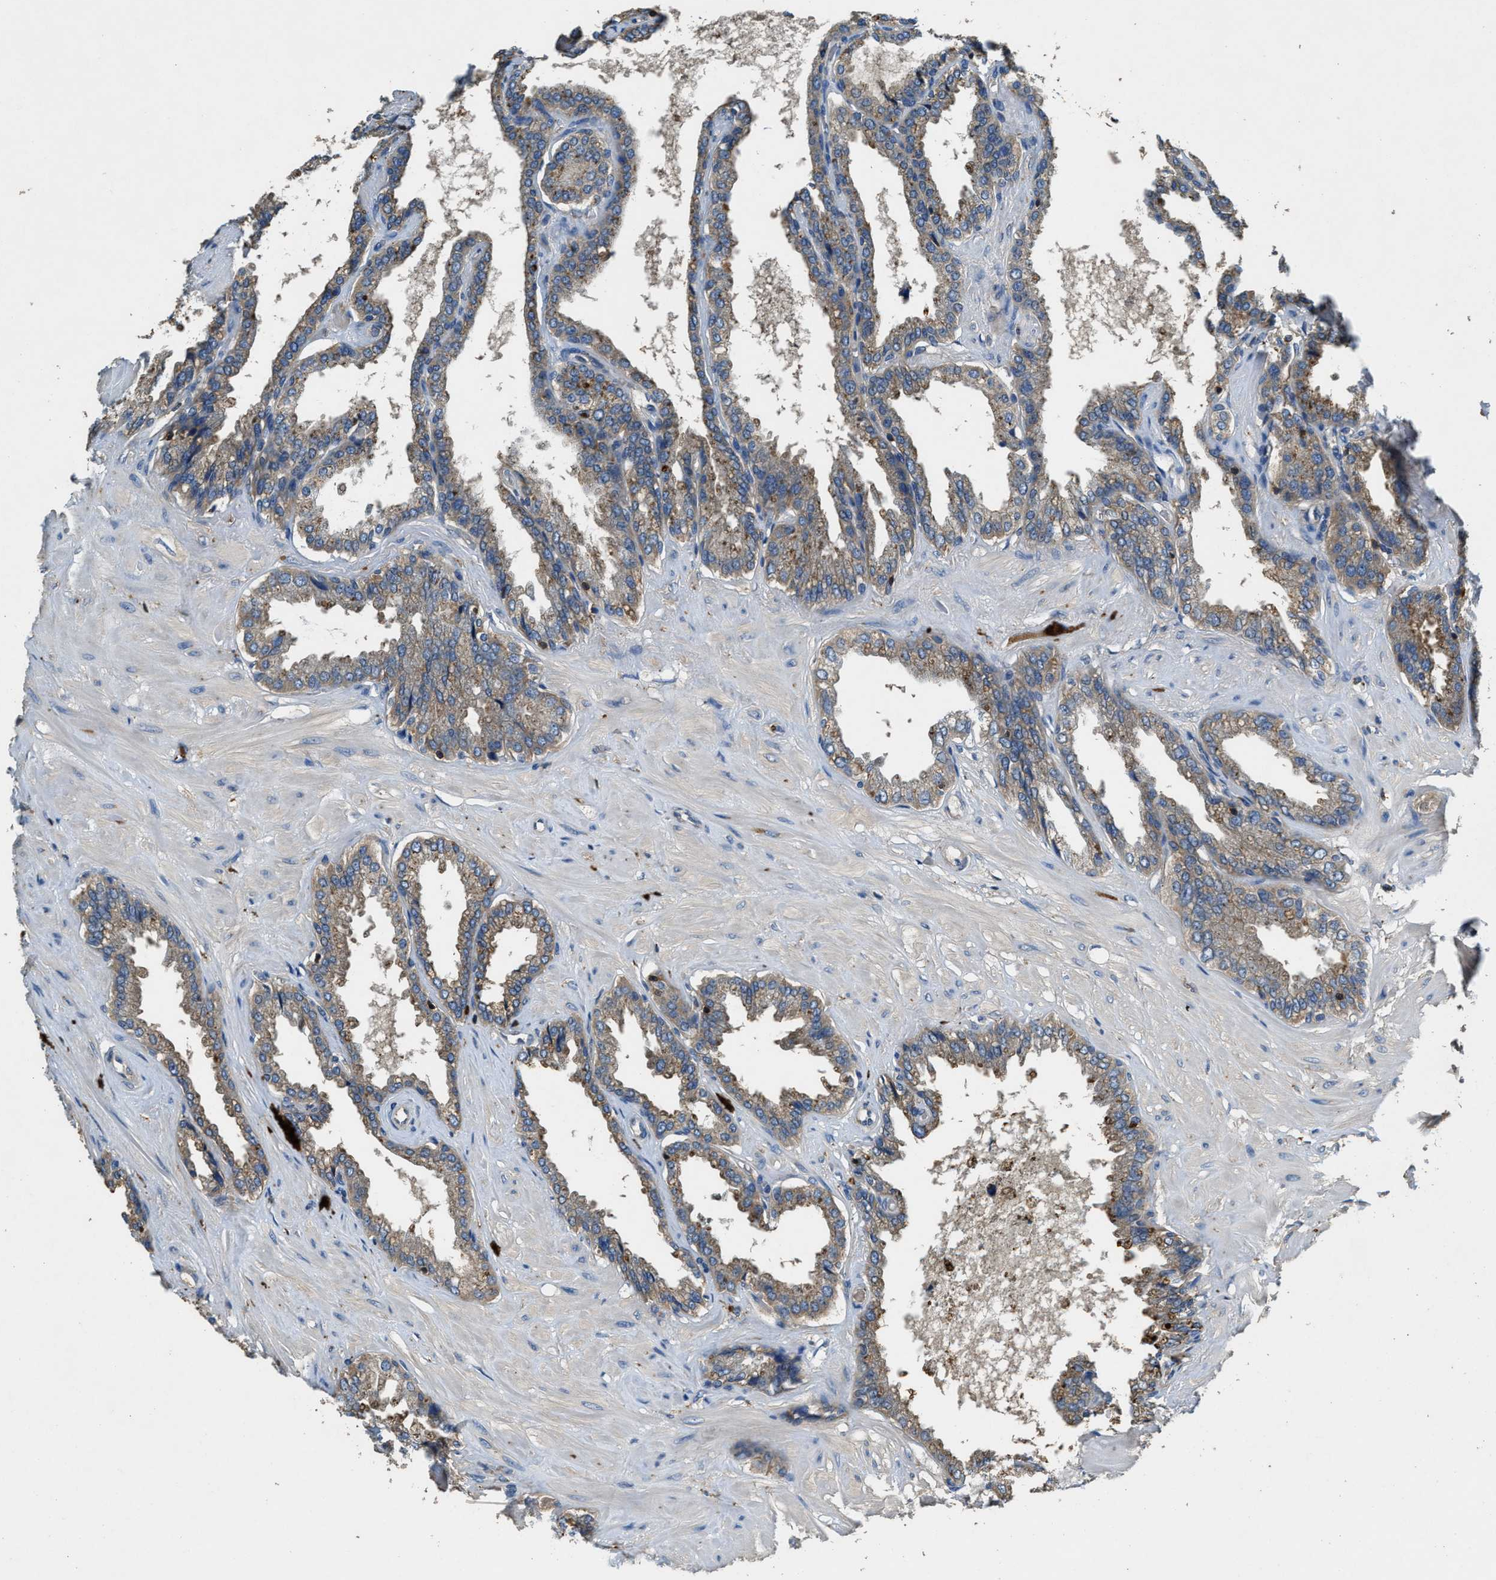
{"staining": {"intensity": "weak", "quantity": ">75%", "location": "cytoplasmic/membranous"}, "tissue": "seminal vesicle", "cell_type": "Glandular cells", "image_type": "normal", "snomed": [{"axis": "morphology", "description": "Normal tissue, NOS"}, {"axis": "topography", "description": "Seminal veicle"}], "caption": "The micrograph reveals a brown stain indicating the presence of a protein in the cytoplasmic/membranous of glandular cells in seminal vesicle. The protein of interest is shown in brown color, while the nuclei are stained blue.", "gene": "BLOC1S1", "patient": {"sex": "male", "age": 46}}